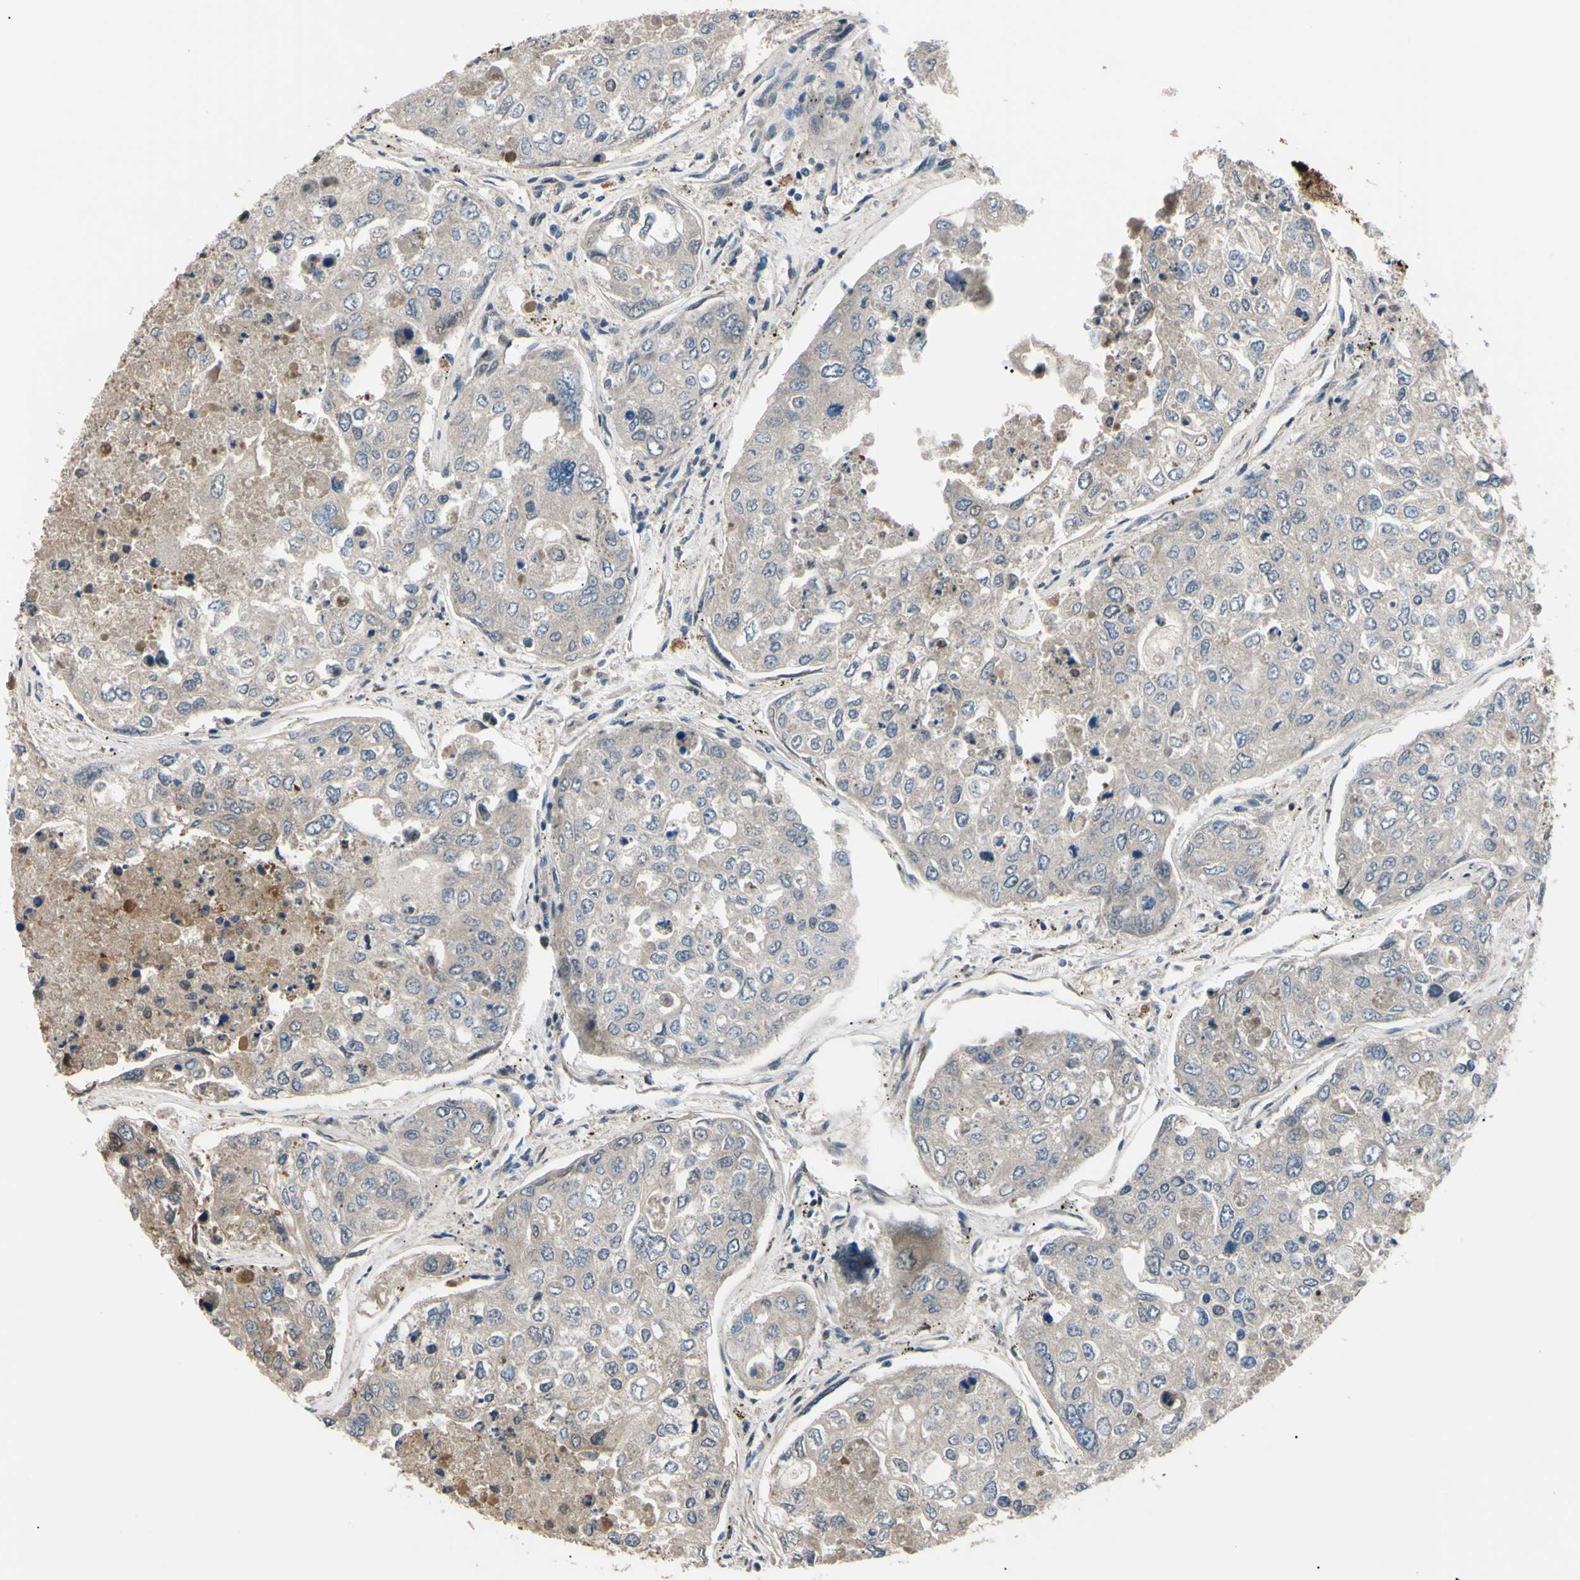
{"staining": {"intensity": "weak", "quantity": ">75%", "location": "cytoplasmic/membranous"}, "tissue": "urothelial cancer", "cell_type": "Tumor cells", "image_type": "cancer", "snomed": [{"axis": "morphology", "description": "Urothelial carcinoma, High grade"}, {"axis": "topography", "description": "Lymph node"}, {"axis": "topography", "description": "Urinary bladder"}], "caption": "IHC micrograph of urothelial carcinoma (high-grade) stained for a protein (brown), which displays low levels of weak cytoplasmic/membranous expression in approximately >75% of tumor cells.", "gene": "THAP12", "patient": {"sex": "male", "age": 51}}